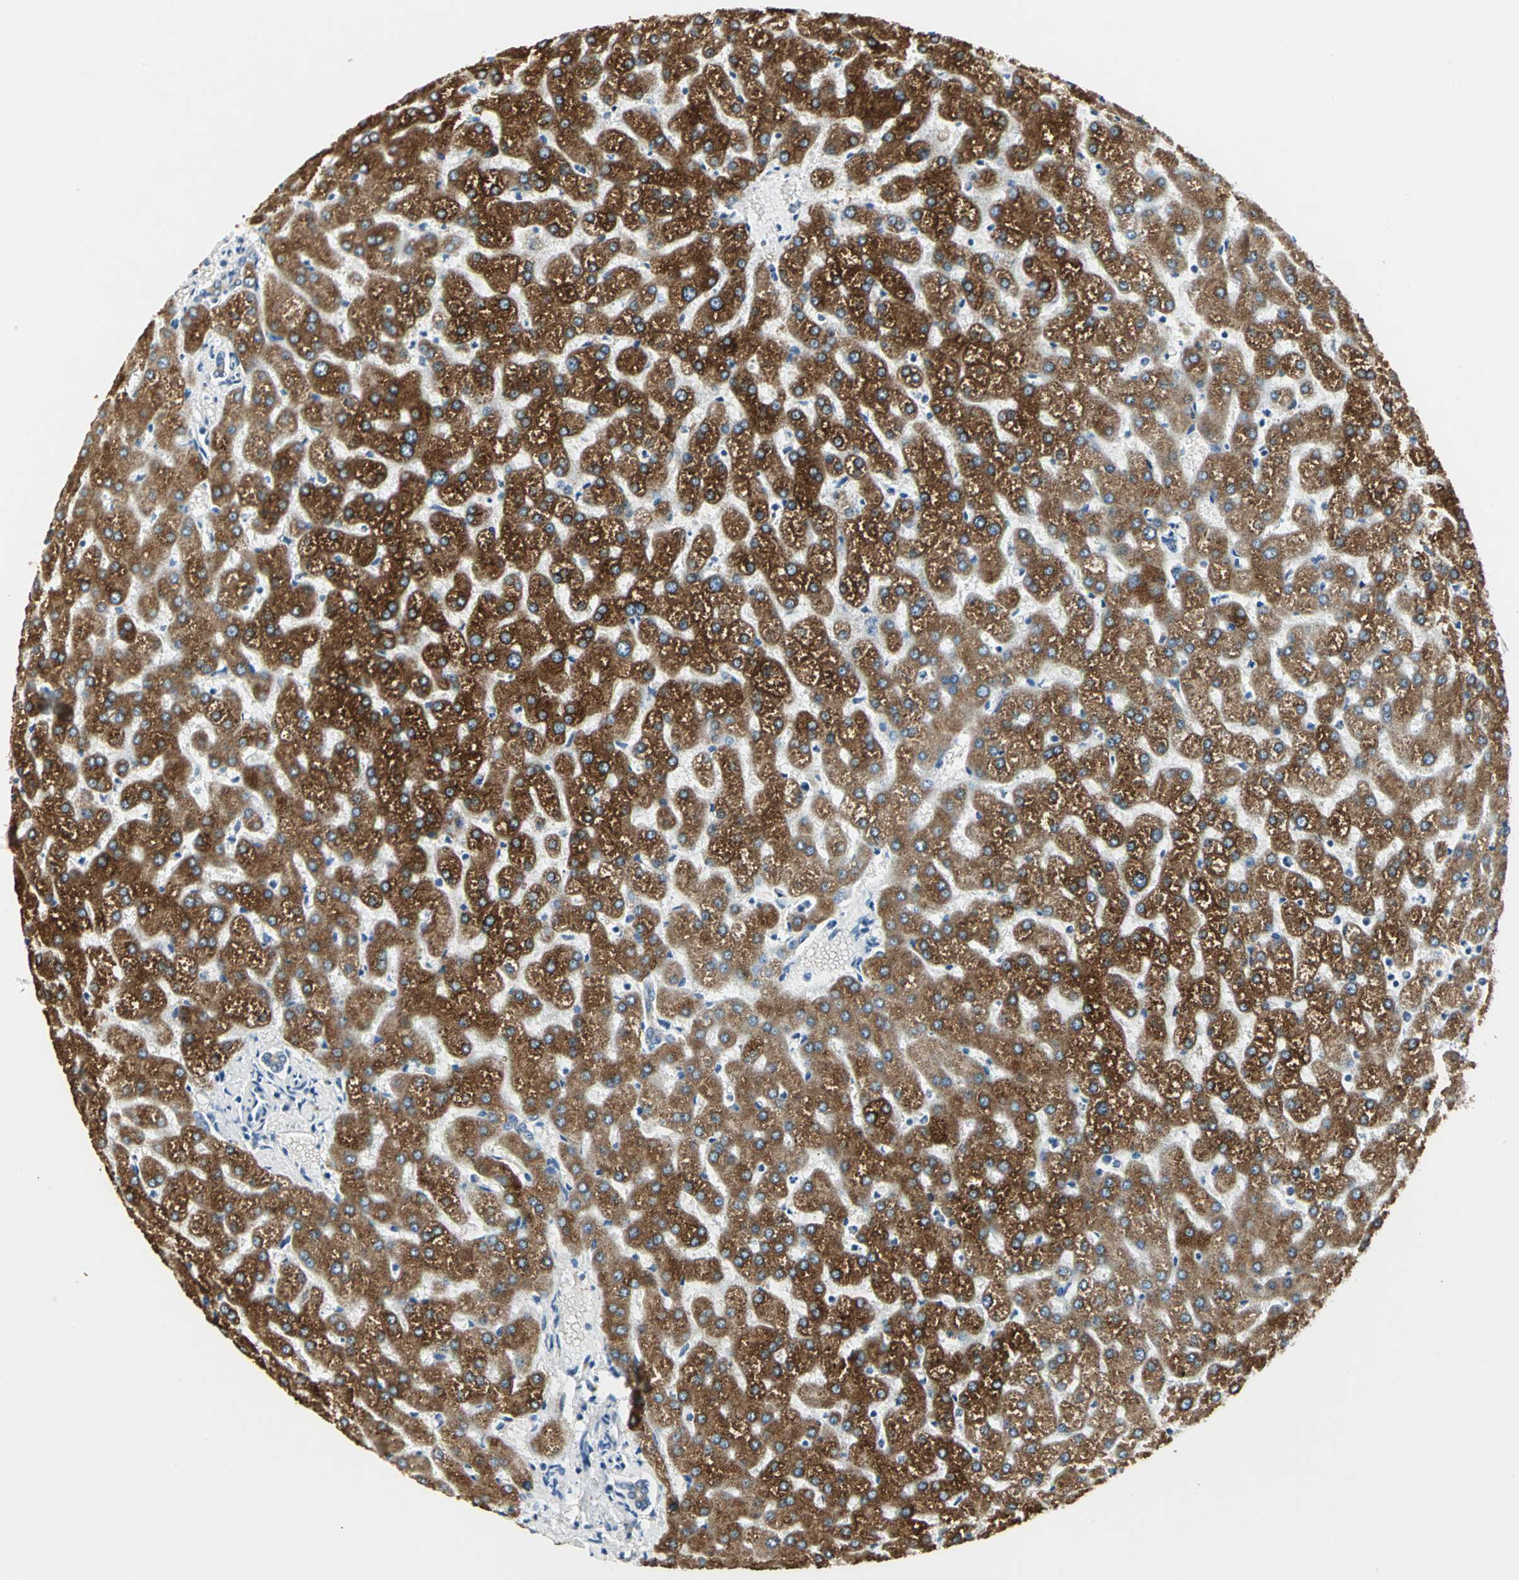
{"staining": {"intensity": "weak", "quantity": ">75%", "location": "cytoplasmic/membranous"}, "tissue": "liver", "cell_type": "Cholangiocytes", "image_type": "normal", "snomed": [{"axis": "morphology", "description": "Normal tissue, NOS"}, {"axis": "topography", "description": "Liver"}], "caption": "Immunohistochemistry (IHC) histopathology image of benign liver: human liver stained using immunohistochemistry displays low levels of weak protein expression localized specifically in the cytoplasmic/membranous of cholangiocytes, appearing as a cytoplasmic/membranous brown color.", "gene": "B3GNT2", "patient": {"sex": "female", "age": 32}}